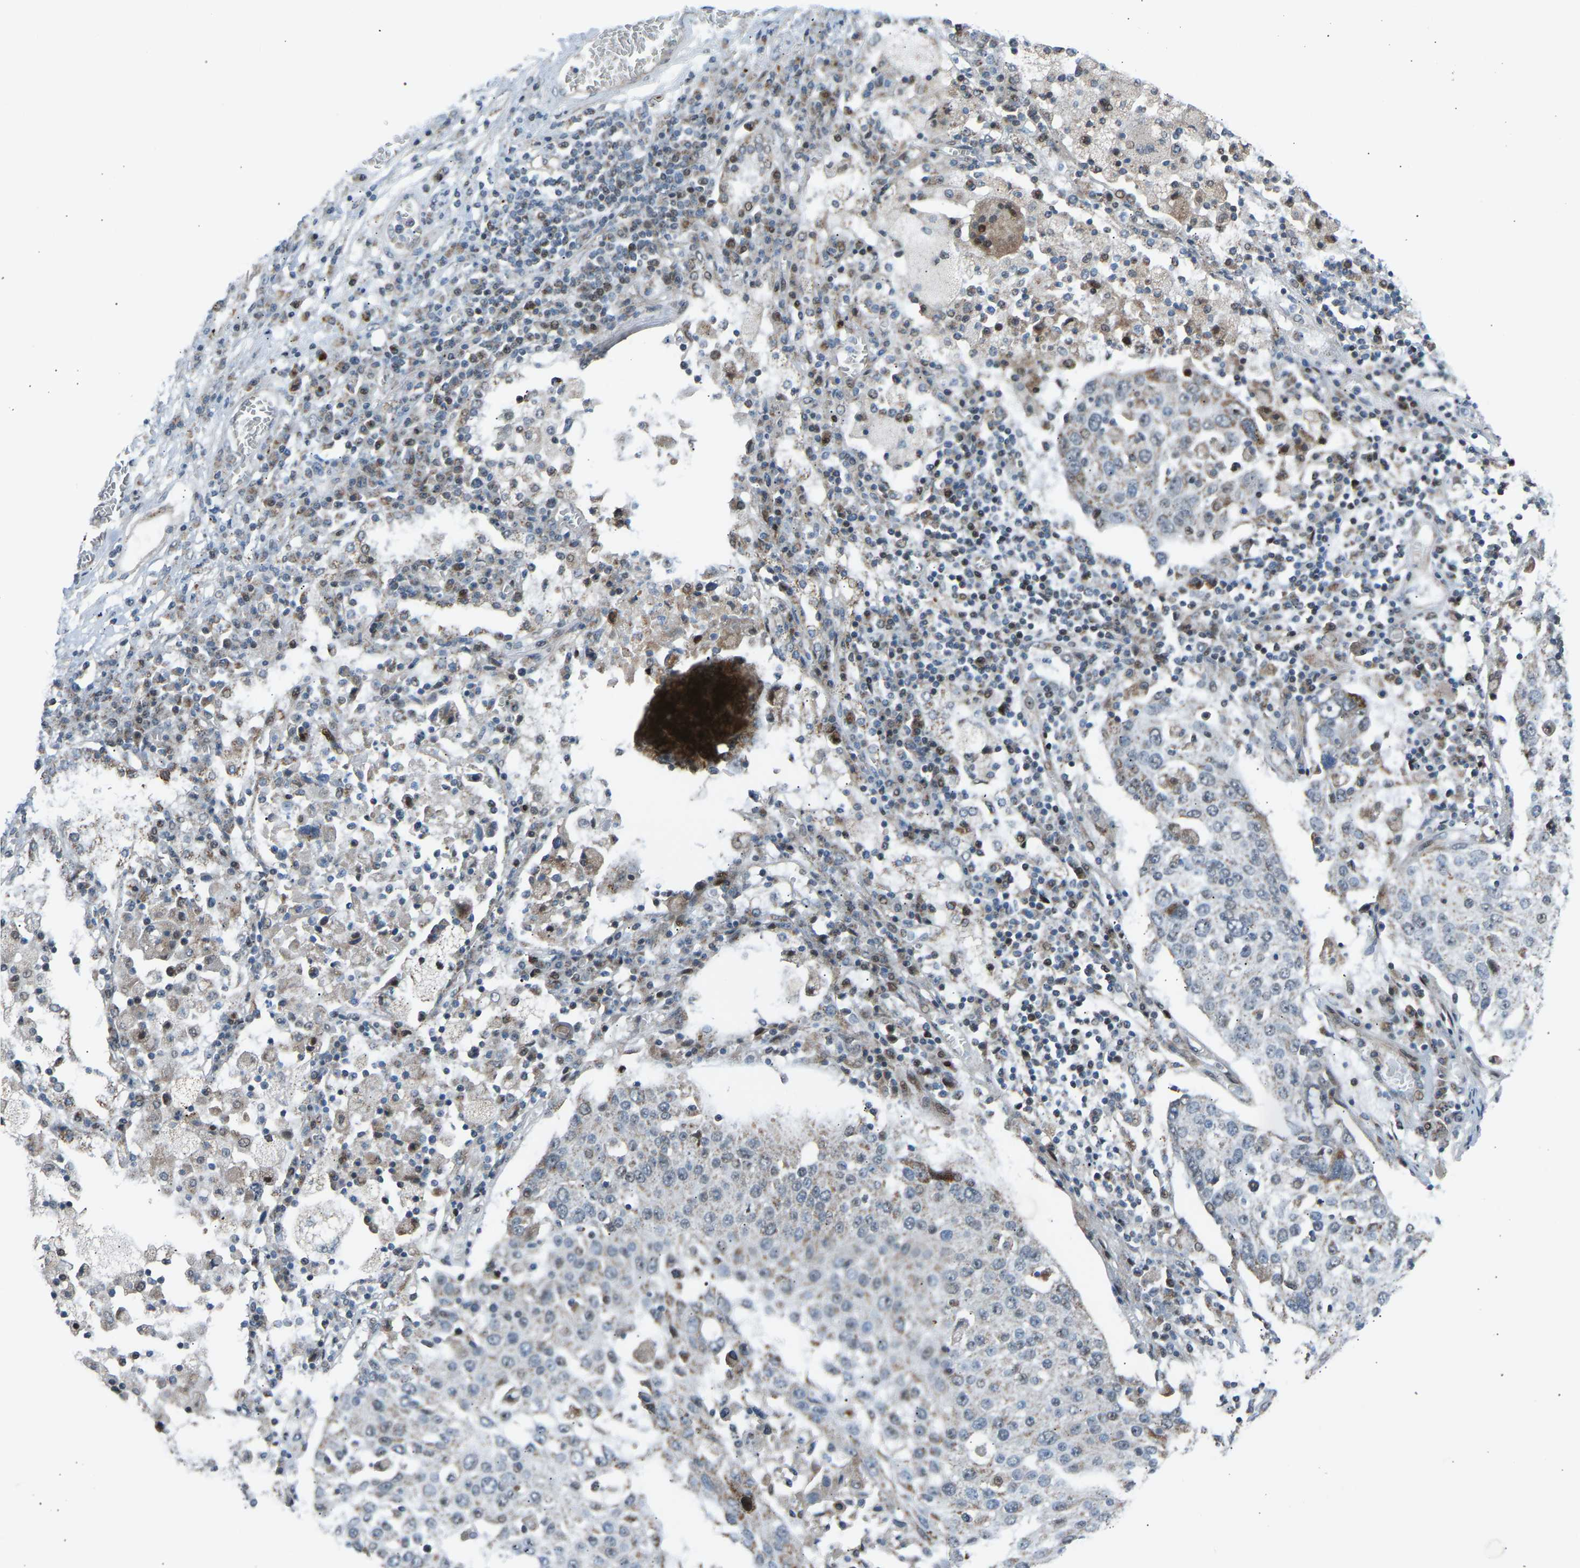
{"staining": {"intensity": "negative", "quantity": "none", "location": "none"}, "tissue": "lung cancer", "cell_type": "Tumor cells", "image_type": "cancer", "snomed": [{"axis": "morphology", "description": "Squamous cell carcinoma, NOS"}, {"axis": "topography", "description": "Lung"}], "caption": "This is an immunohistochemistry (IHC) photomicrograph of lung squamous cell carcinoma. There is no expression in tumor cells.", "gene": "VPS41", "patient": {"sex": "male", "age": 65}}